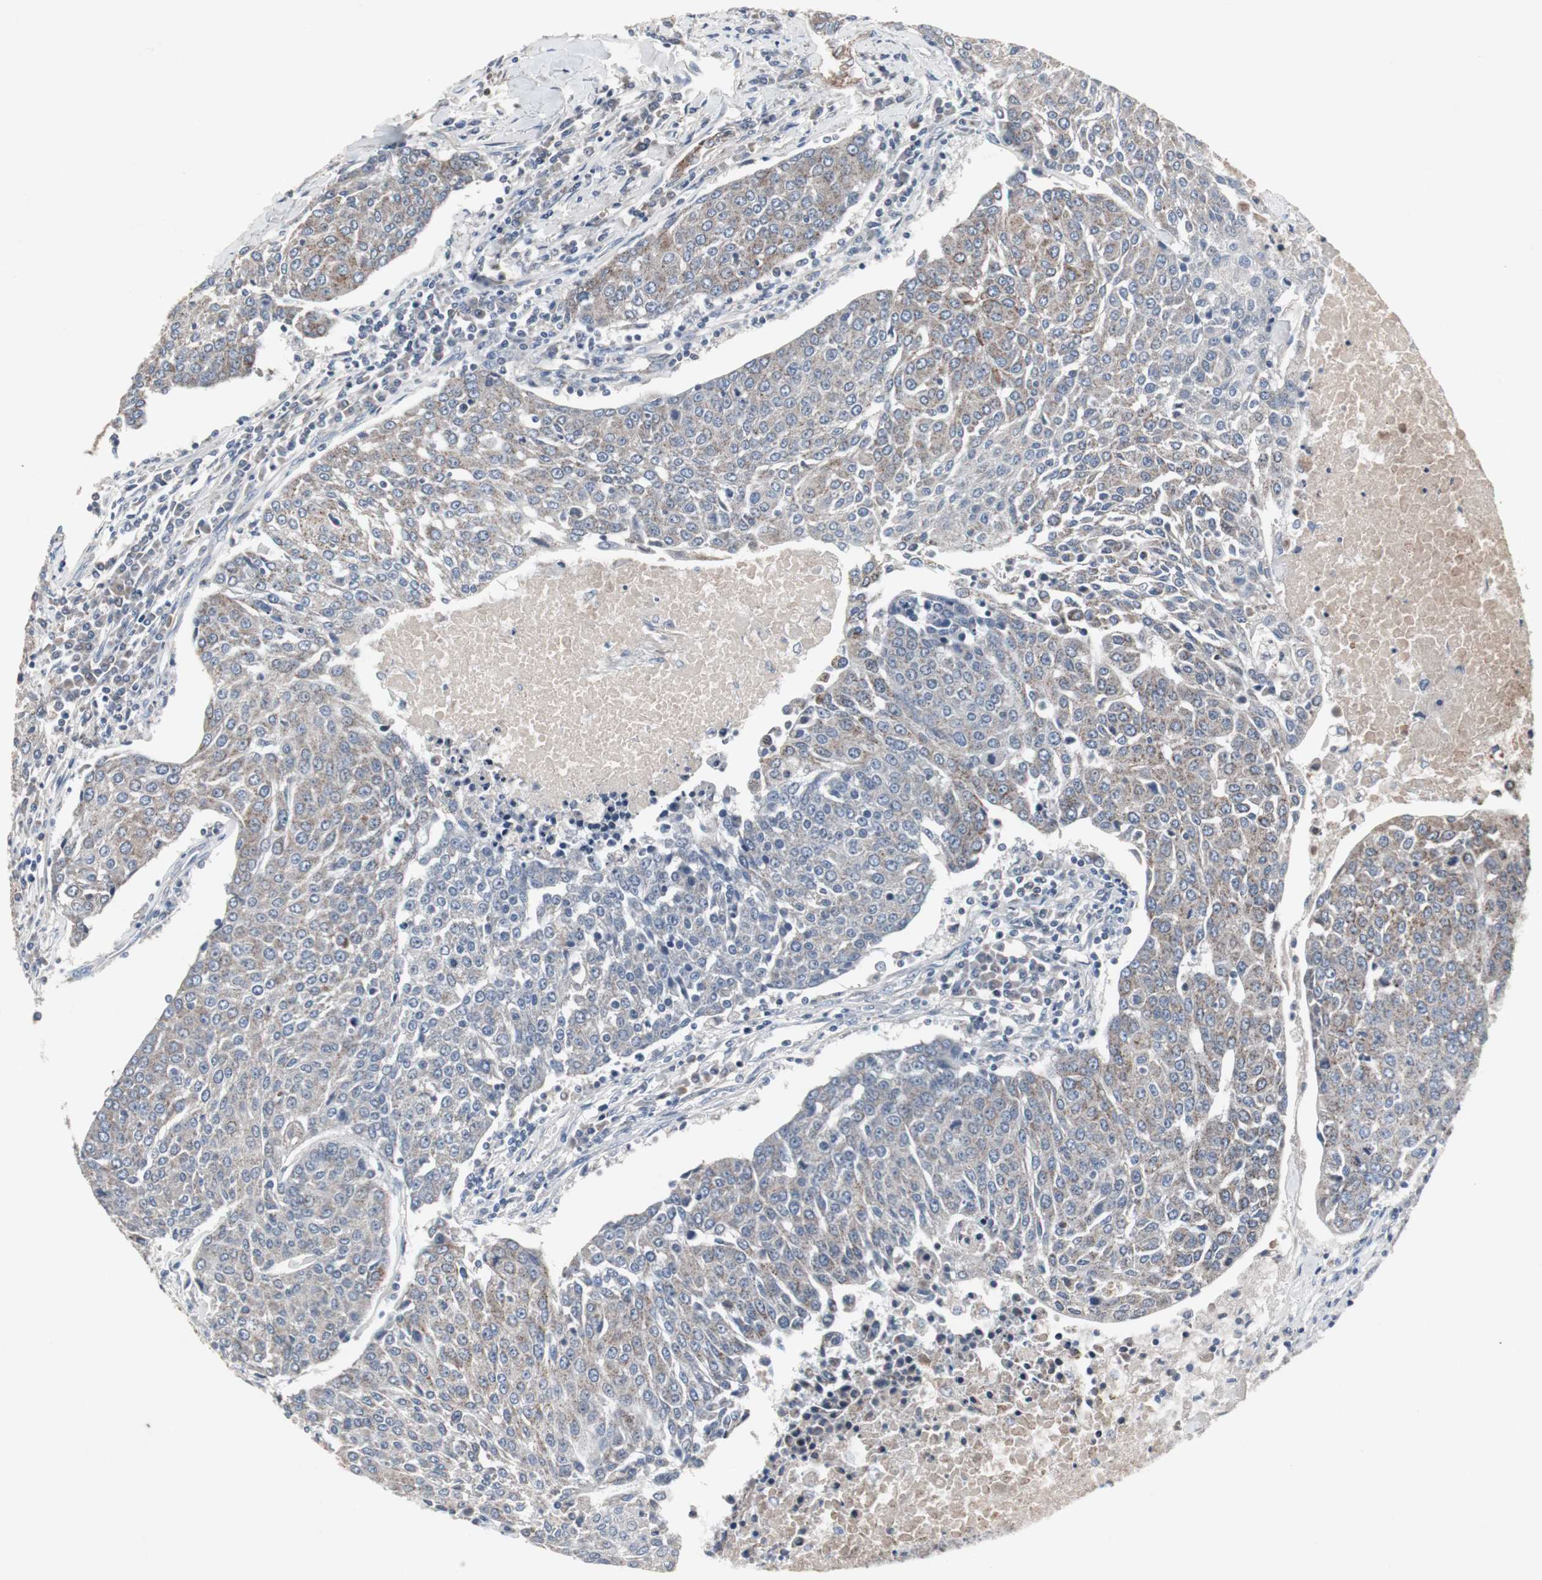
{"staining": {"intensity": "weak", "quantity": "25%-75%", "location": "cytoplasmic/membranous"}, "tissue": "urothelial cancer", "cell_type": "Tumor cells", "image_type": "cancer", "snomed": [{"axis": "morphology", "description": "Urothelial carcinoma, High grade"}, {"axis": "topography", "description": "Urinary bladder"}], "caption": "High-power microscopy captured an IHC image of high-grade urothelial carcinoma, revealing weak cytoplasmic/membranous expression in approximately 25%-75% of tumor cells.", "gene": "ACAA1", "patient": {"sex": "female", "age": 85}}